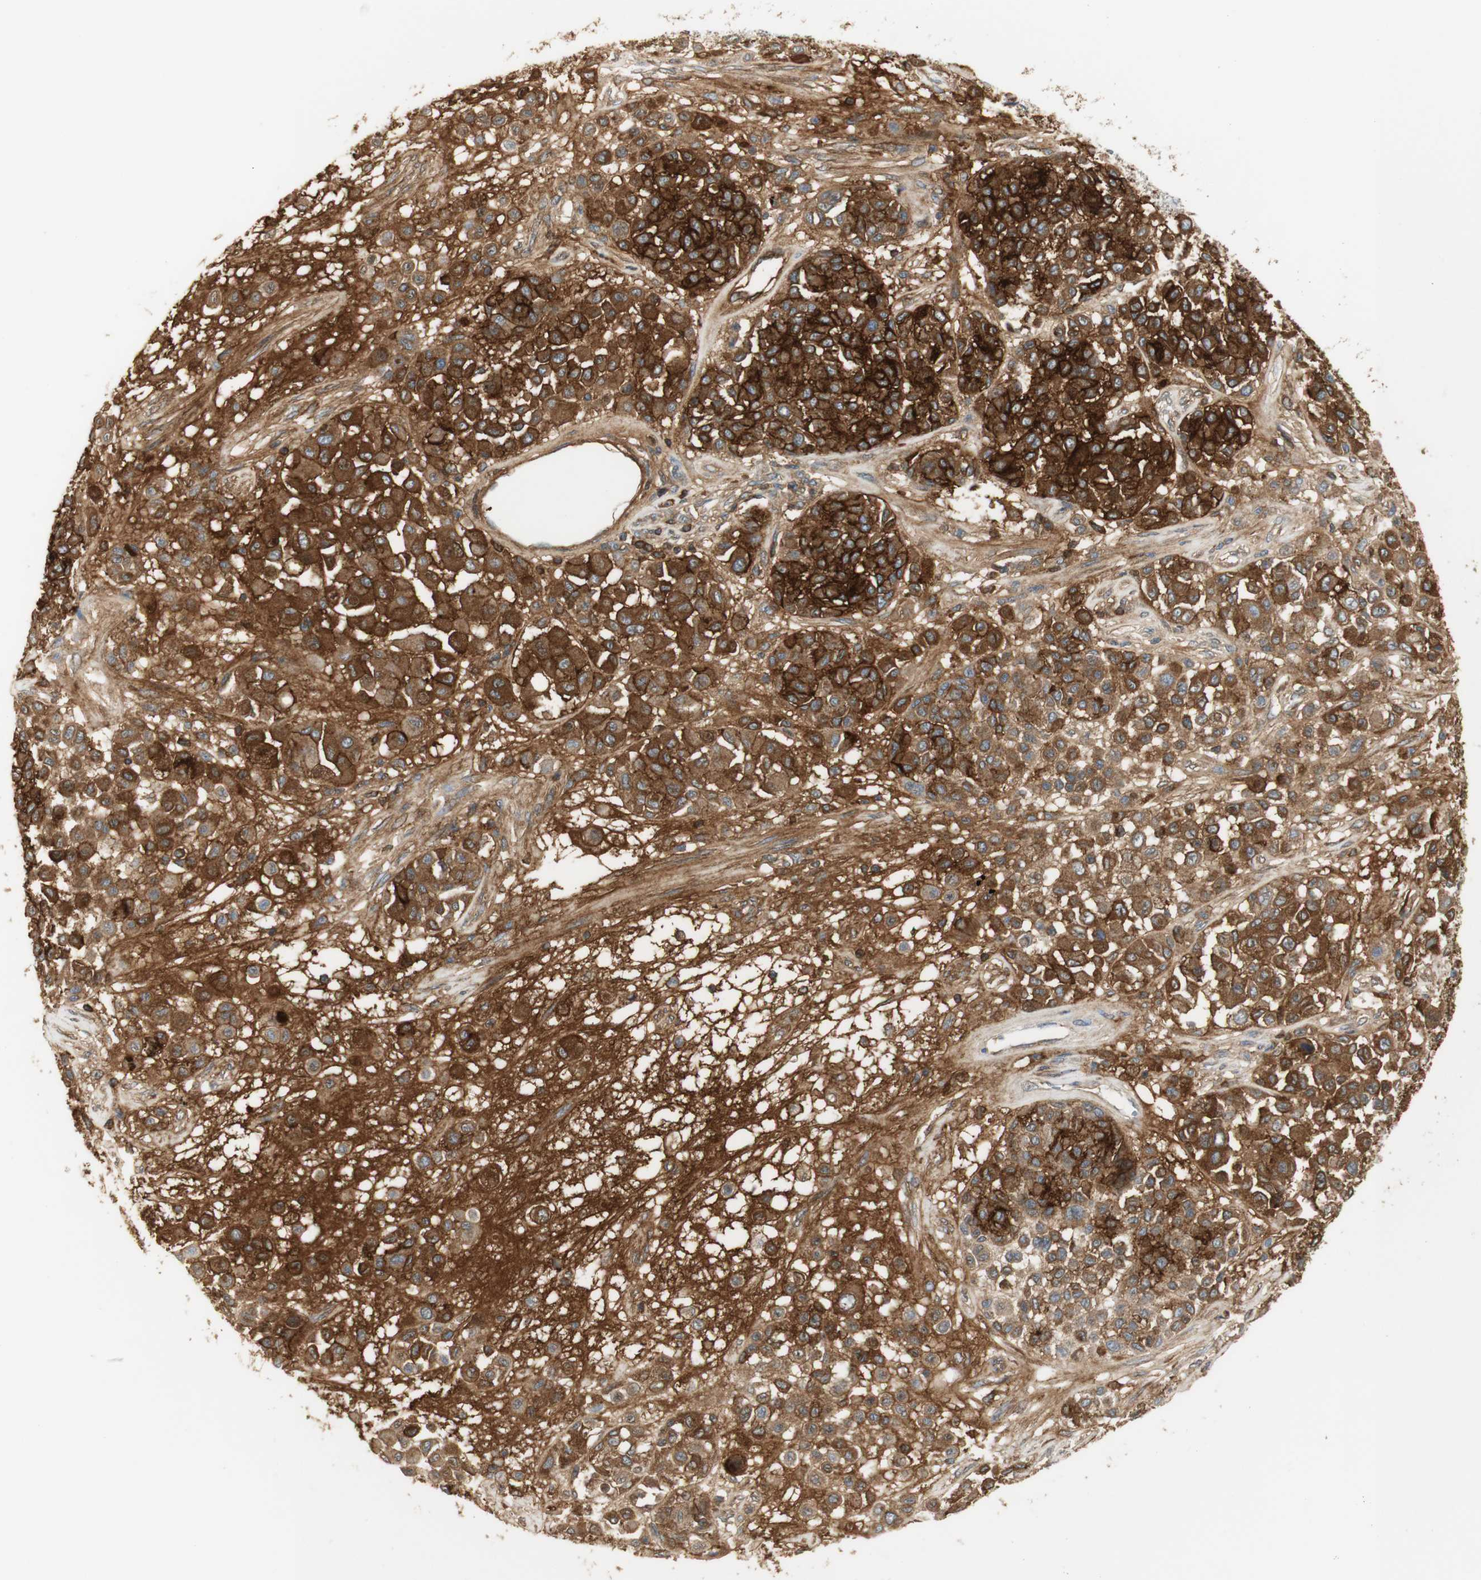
{"staining": {"intensity": "strong", "quantity": ">75%", "location": "cytoplasmic/membranous"}, "tissue": "melanoma", "cell_type": "Tumor cells", "image_type": "cancer", "snomed": [{"axis": "morphology", "description": "Malignant melanoma, Metastatic site"}, {"axis": "topography", "description": "Soft tissue"}], "caption": "Human melanoma stained with a brown dye displays strong cytoplasmic/membranous positive expression in approximately >75% of tumor cells.", "gene": "L1CAM", "patient": {"sex": "male", "age": 41}}